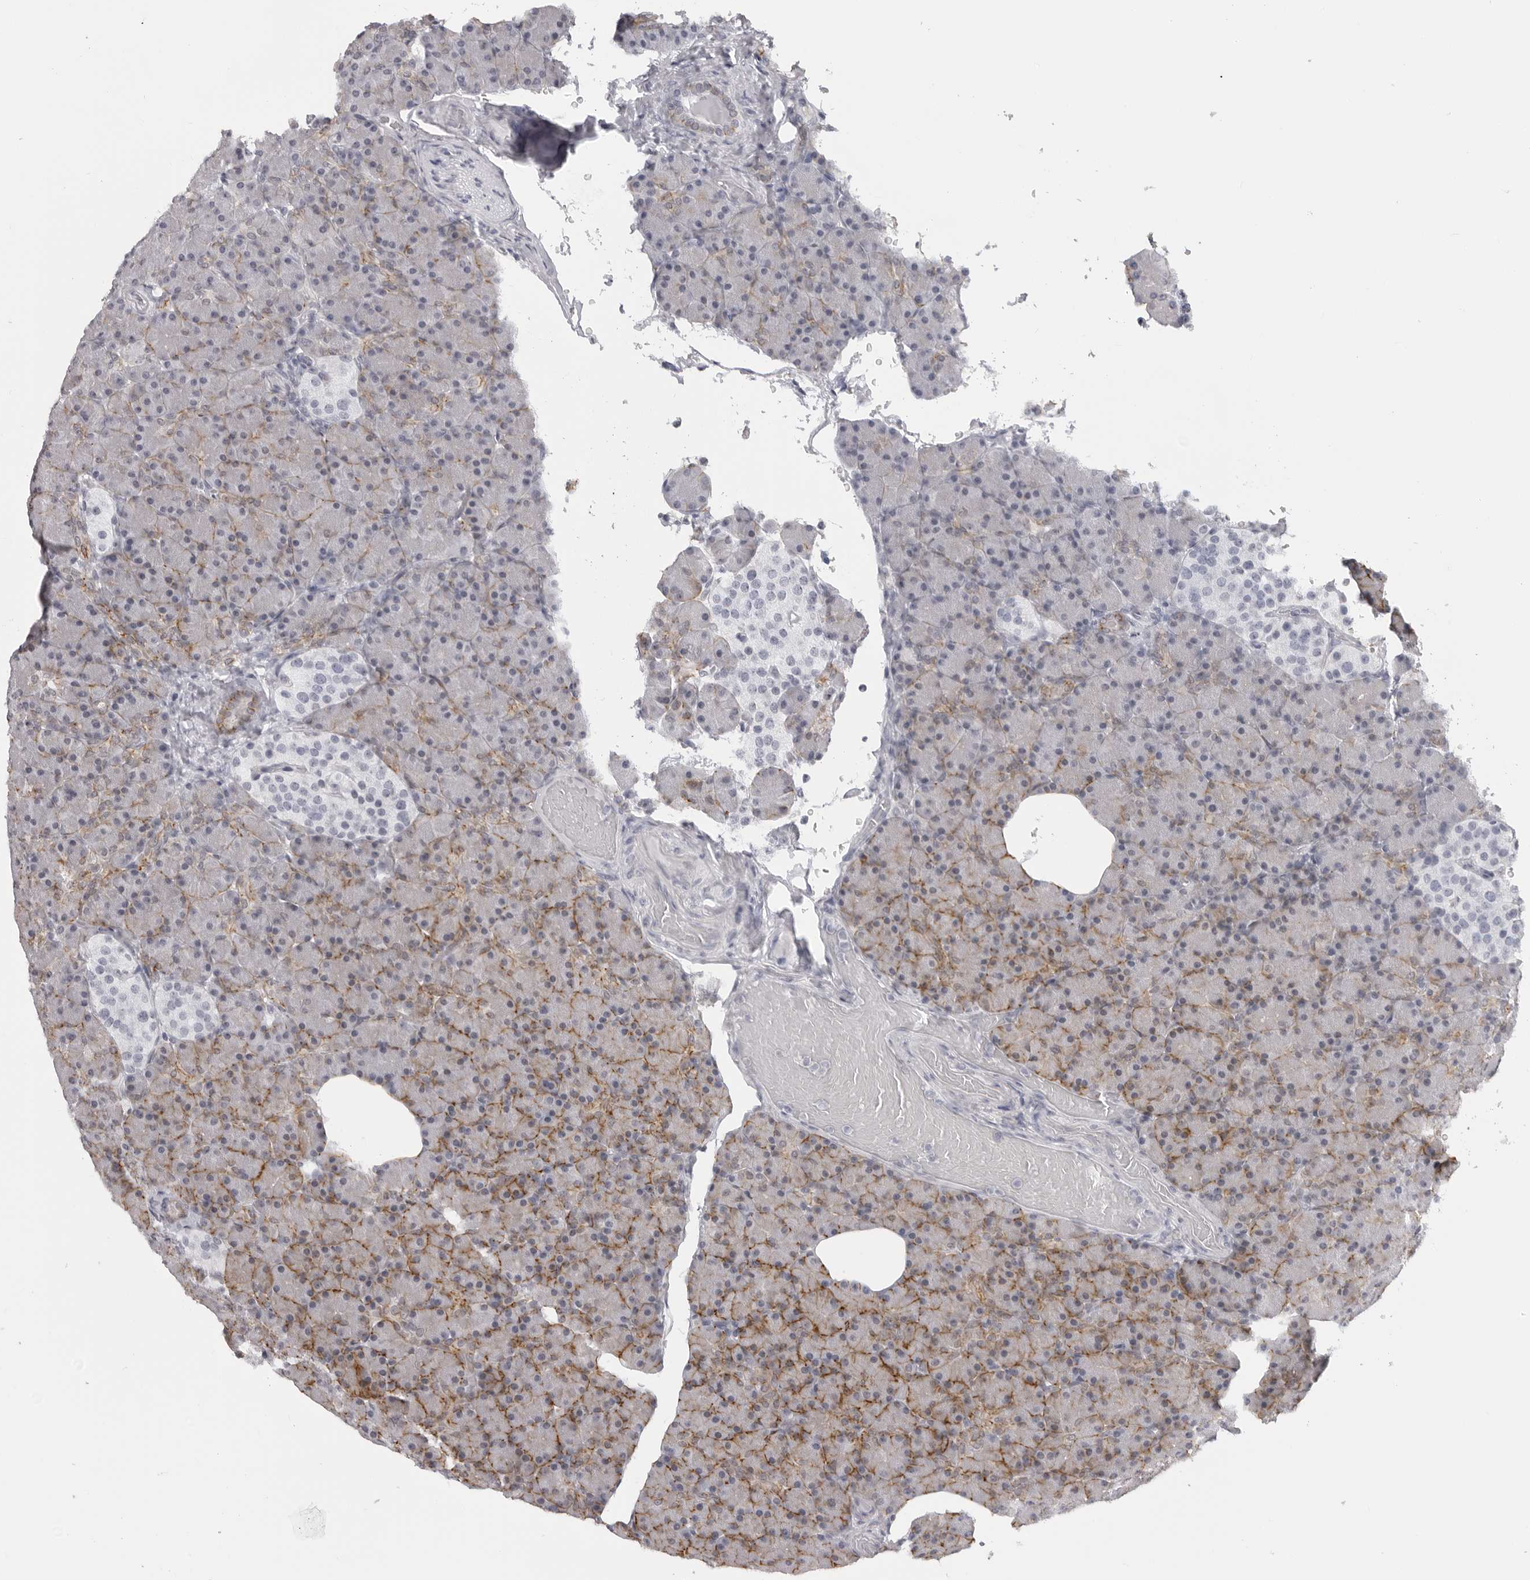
{"staining": {"intensity": "negative", "quantity": "none", "location": "none"}, "tissue": "pancreas", "cell_type": "Exocrine glandular cells", "image_type": "normal", "snomed": [{"axis": "morphology", "description": "Normal tissue, NOS"}, {"axis": "topography", "description": "Pancreas"}], "caption": "Pancreas stained for a protein using immunohistochemistry (IHC) exhibits no expression exocrine glandular cells.", "gene": "DNALI1", "patient": {"sex": "female", "age": 43}}